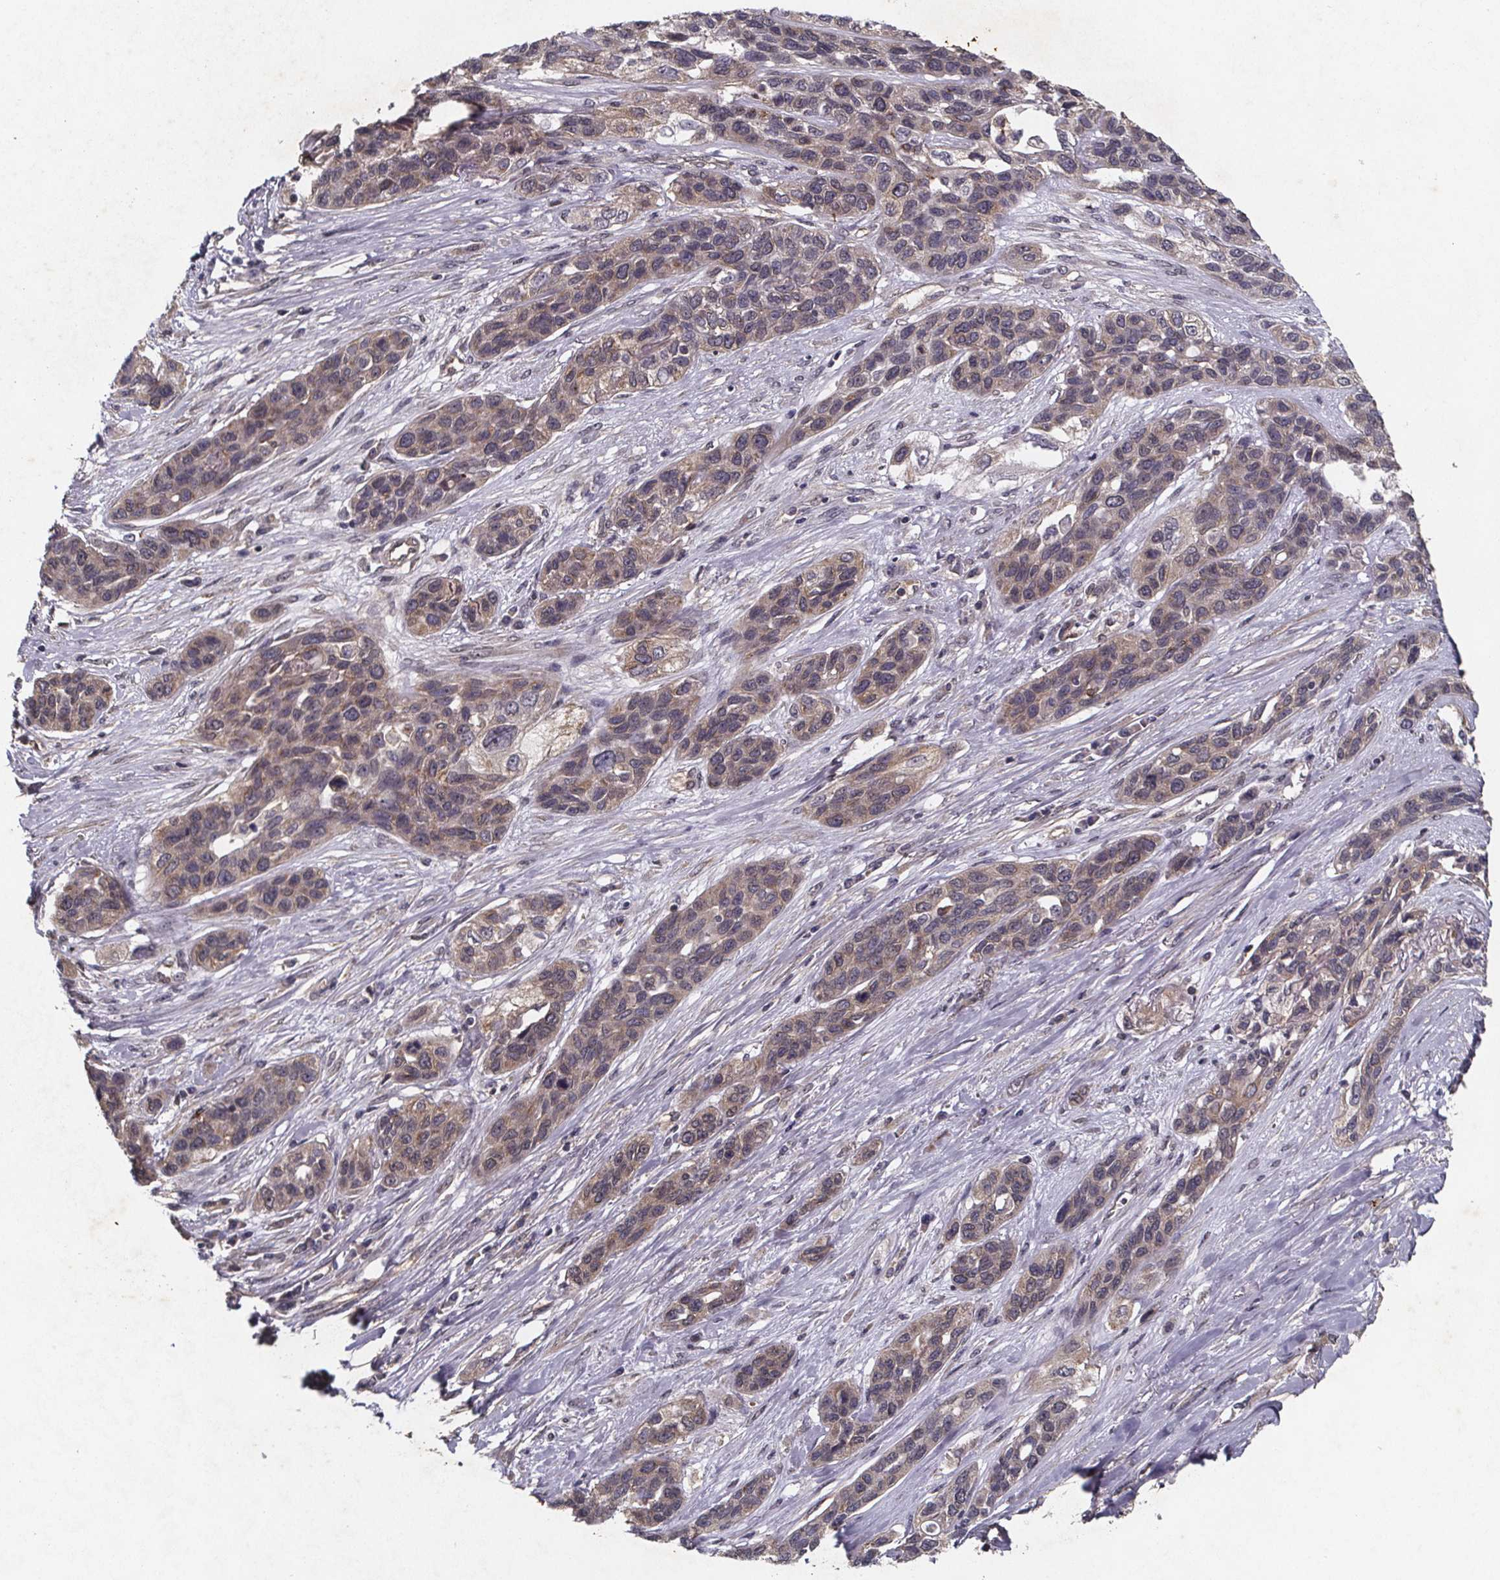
{"staining": {"intensity": "weak", "quantity": "<25%", "location": "cytoplasmic/membranous"}, "tissue": "lung cancer", "cell_type": "Tumor cells", "image_type": "cancer", "snomed": [{"axis": "morphology", "description": "Squamous cell carcinoma, NOS"}, {"axis": "topography", "description": "Lung"}], "caption": "A photomicrograph of human lung cancer (squamous cell carcinoma) is negative for staining in tumor cells.", "gene": "PIERCE2", "patient": {"sex": "female", "age": 70}}